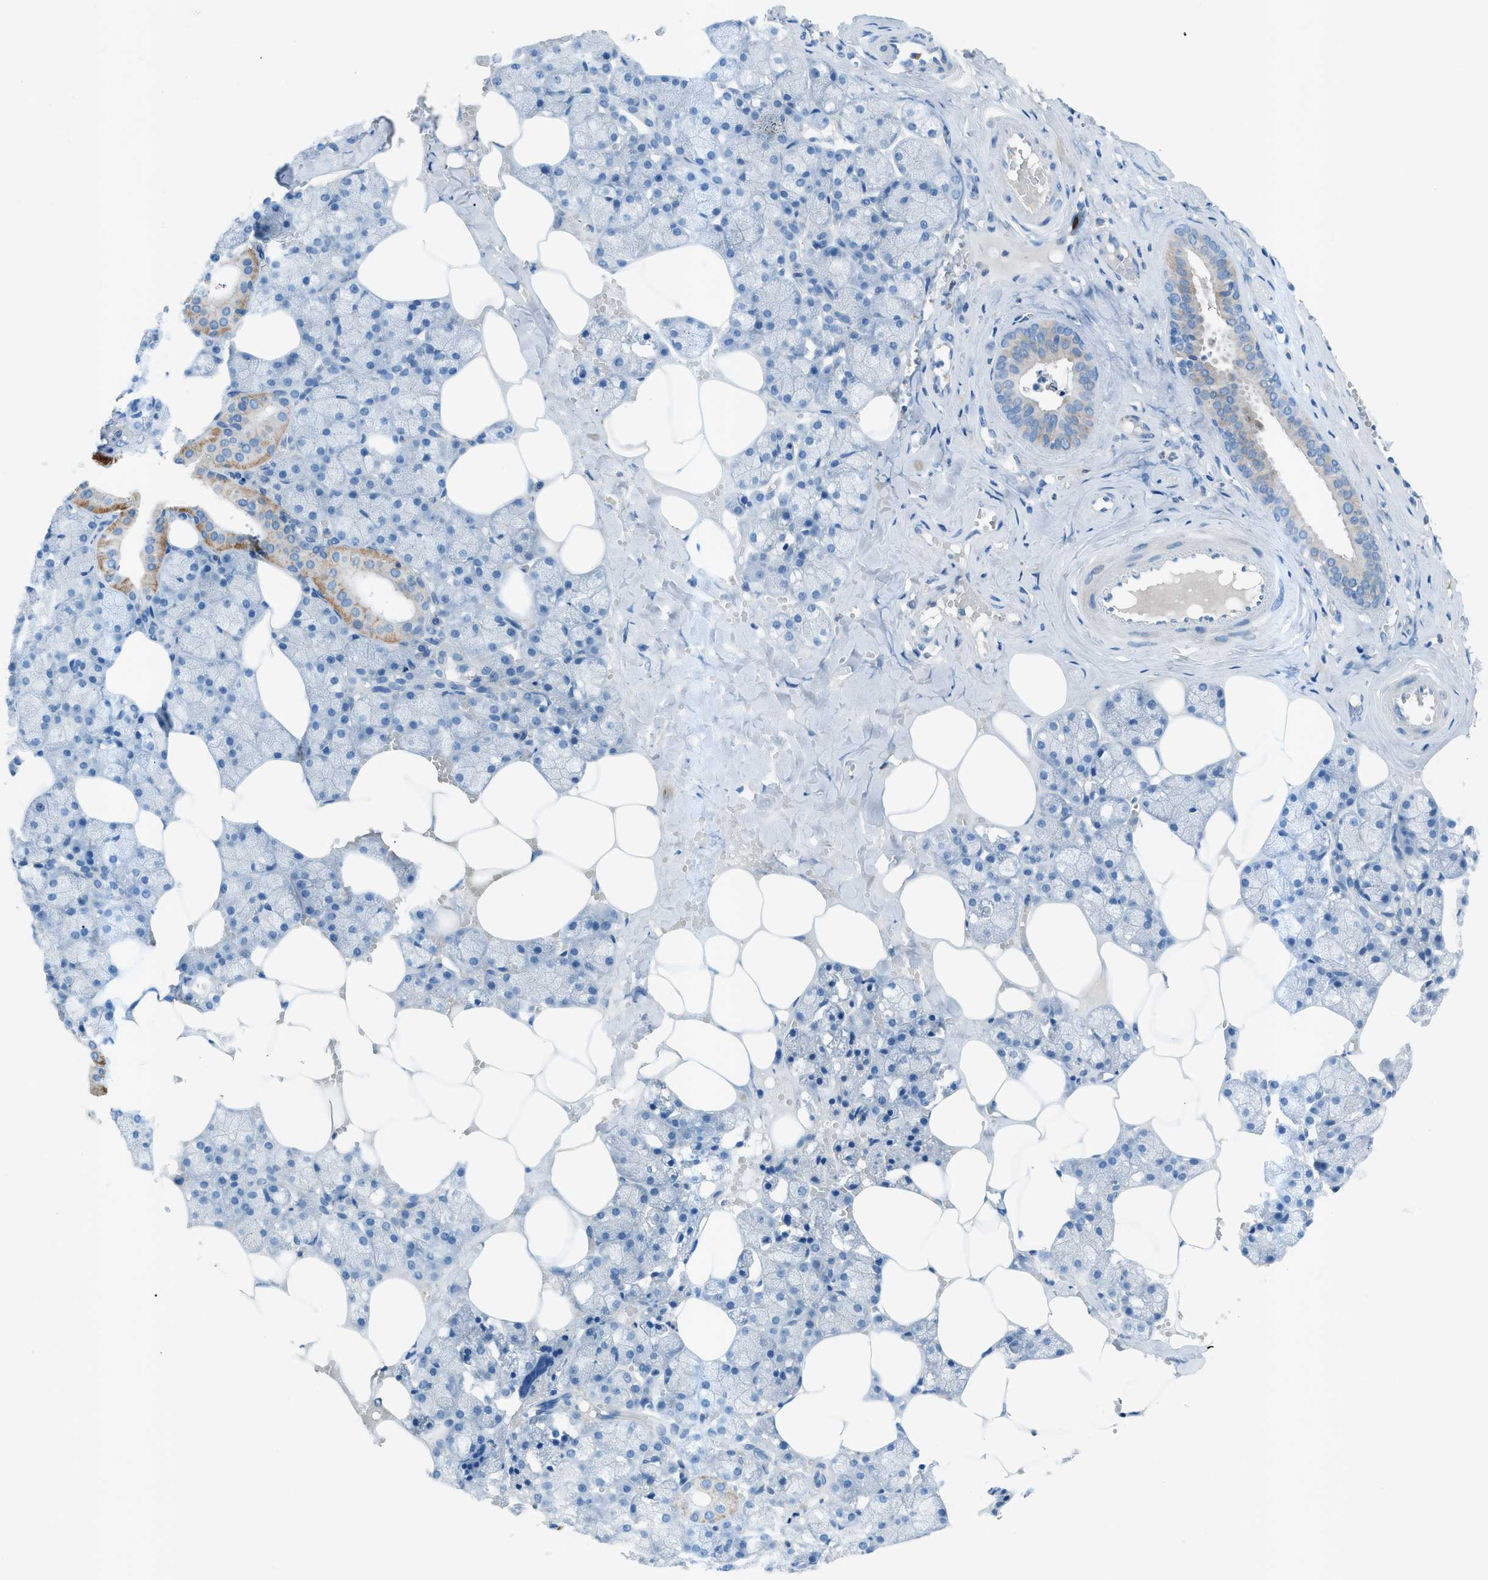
{"staining": {"intensity": "weak", "quantity": "<25%", "location": "cytoplasmic/membranous"}, "tissue": "salivary gland", "cell_type": "Glandular cells", "image_type": "normal", "snomed": [{"axis": "morphology", "description": "Normal tissue, NOS"}, {"axis": "topography", "description": "Salivary gland"}], "caption": "Glandular cells show no significant expression in normal salivary gland. Brightfield microscopy of immunohistochemistry (IHC) stained with DAB (brown) and hematoxylin (blue), captured at high magnification.", "gene": "C5AR2", "patient": {"sex": "male", "age": 62}}